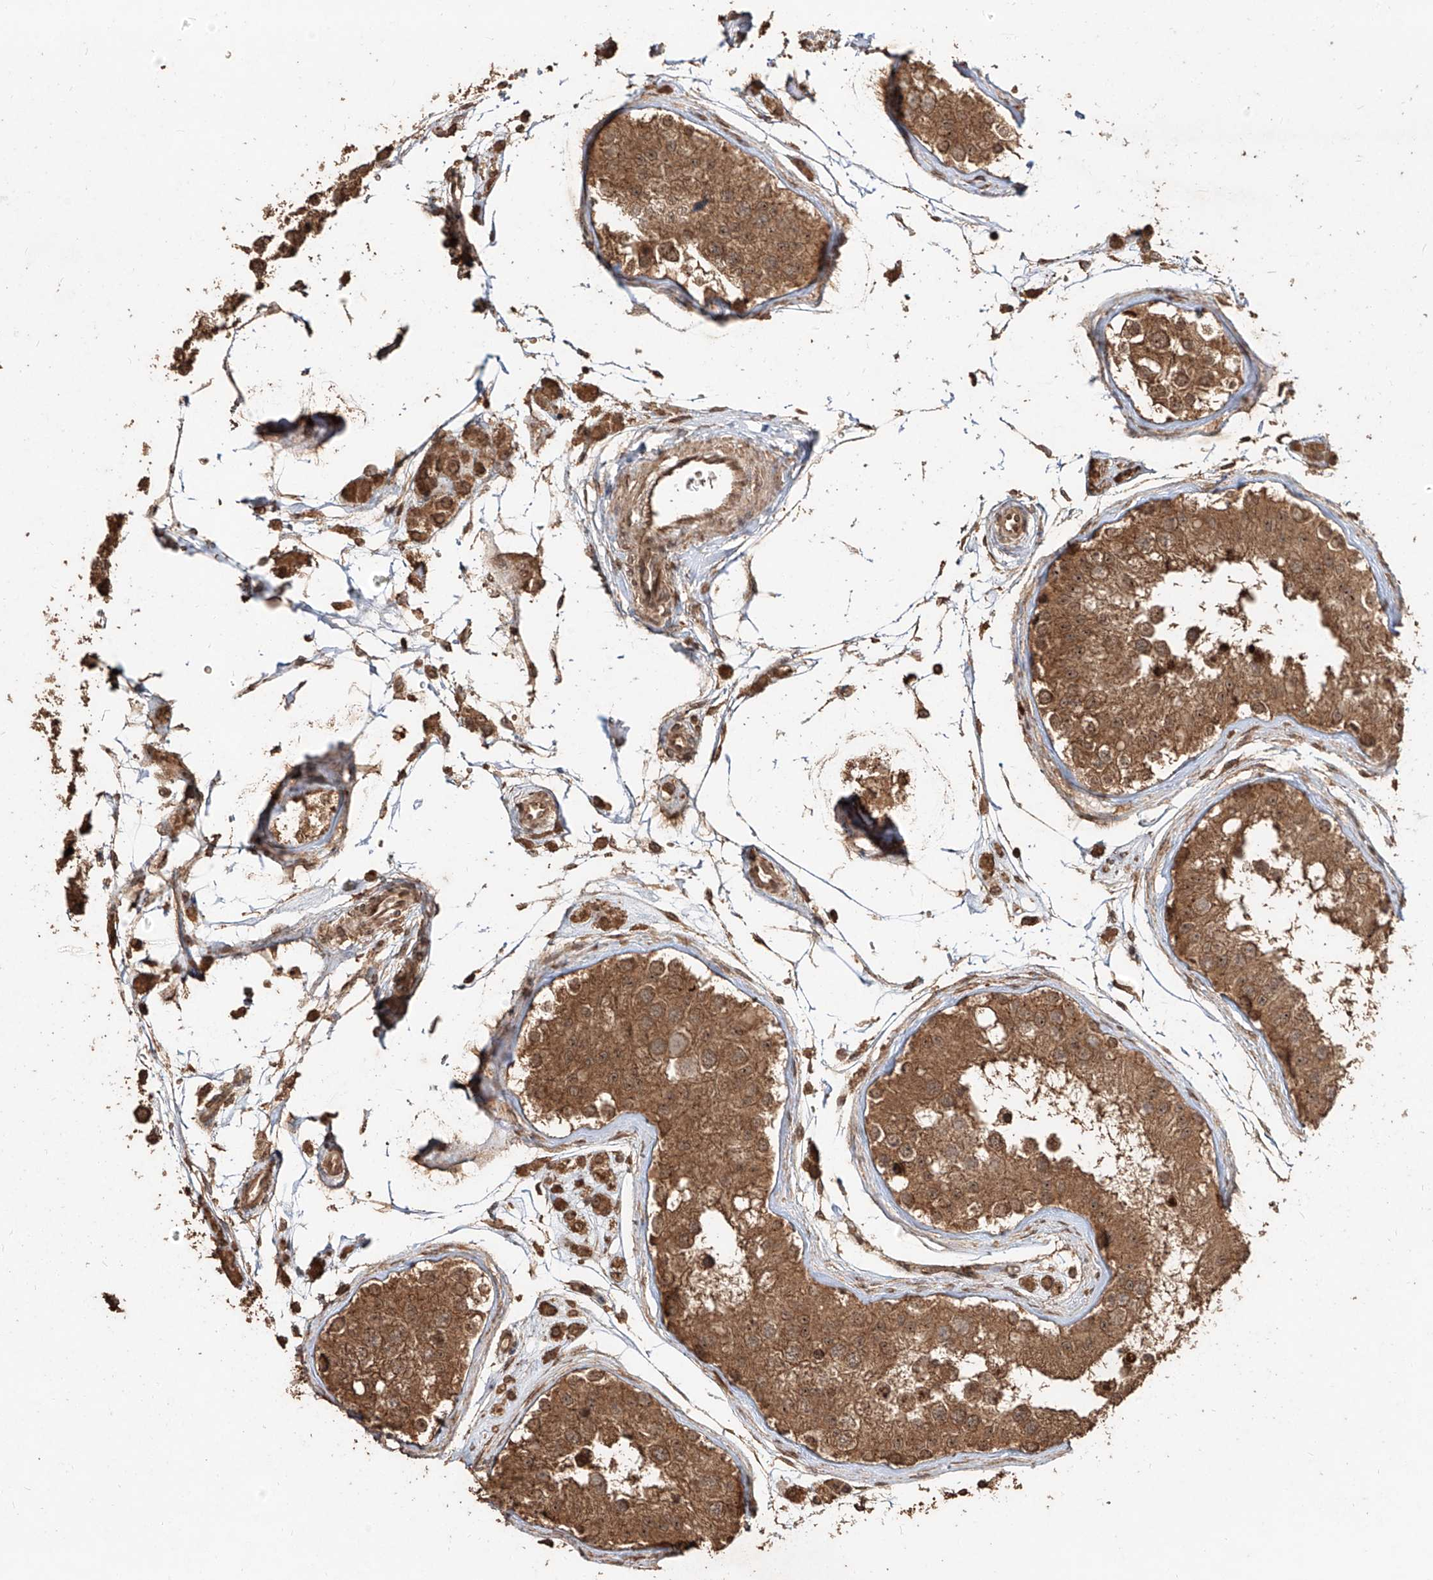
{"staining": {"intensity": "moderate", "quantity": ">75%", "location": "cytoplasmic/membranous,nuclear"}, "tissue": "testis", "cell_type": "Cells in seminiferous ducts", "image_type": "normal", "snomed": [{"axis": "morphology", "description": "Normal tissue, NOS"}, {"axis": "morphology", "description": "Adenocarcinoma, metastatic, NOS"}, {"axis": "topography", "description": "Testis"}], "caption": "Brown immunohistochemical staining in benign testis reveals moderate cytoplasmic/membranous,nuclear expression in approximately >75% of cells in seminiferous ducts. (DAB = brown stain, brightfield microscopy at high magnification).", "gene": "ZNF660", "patient": {"sex": "male", "age": 26}}